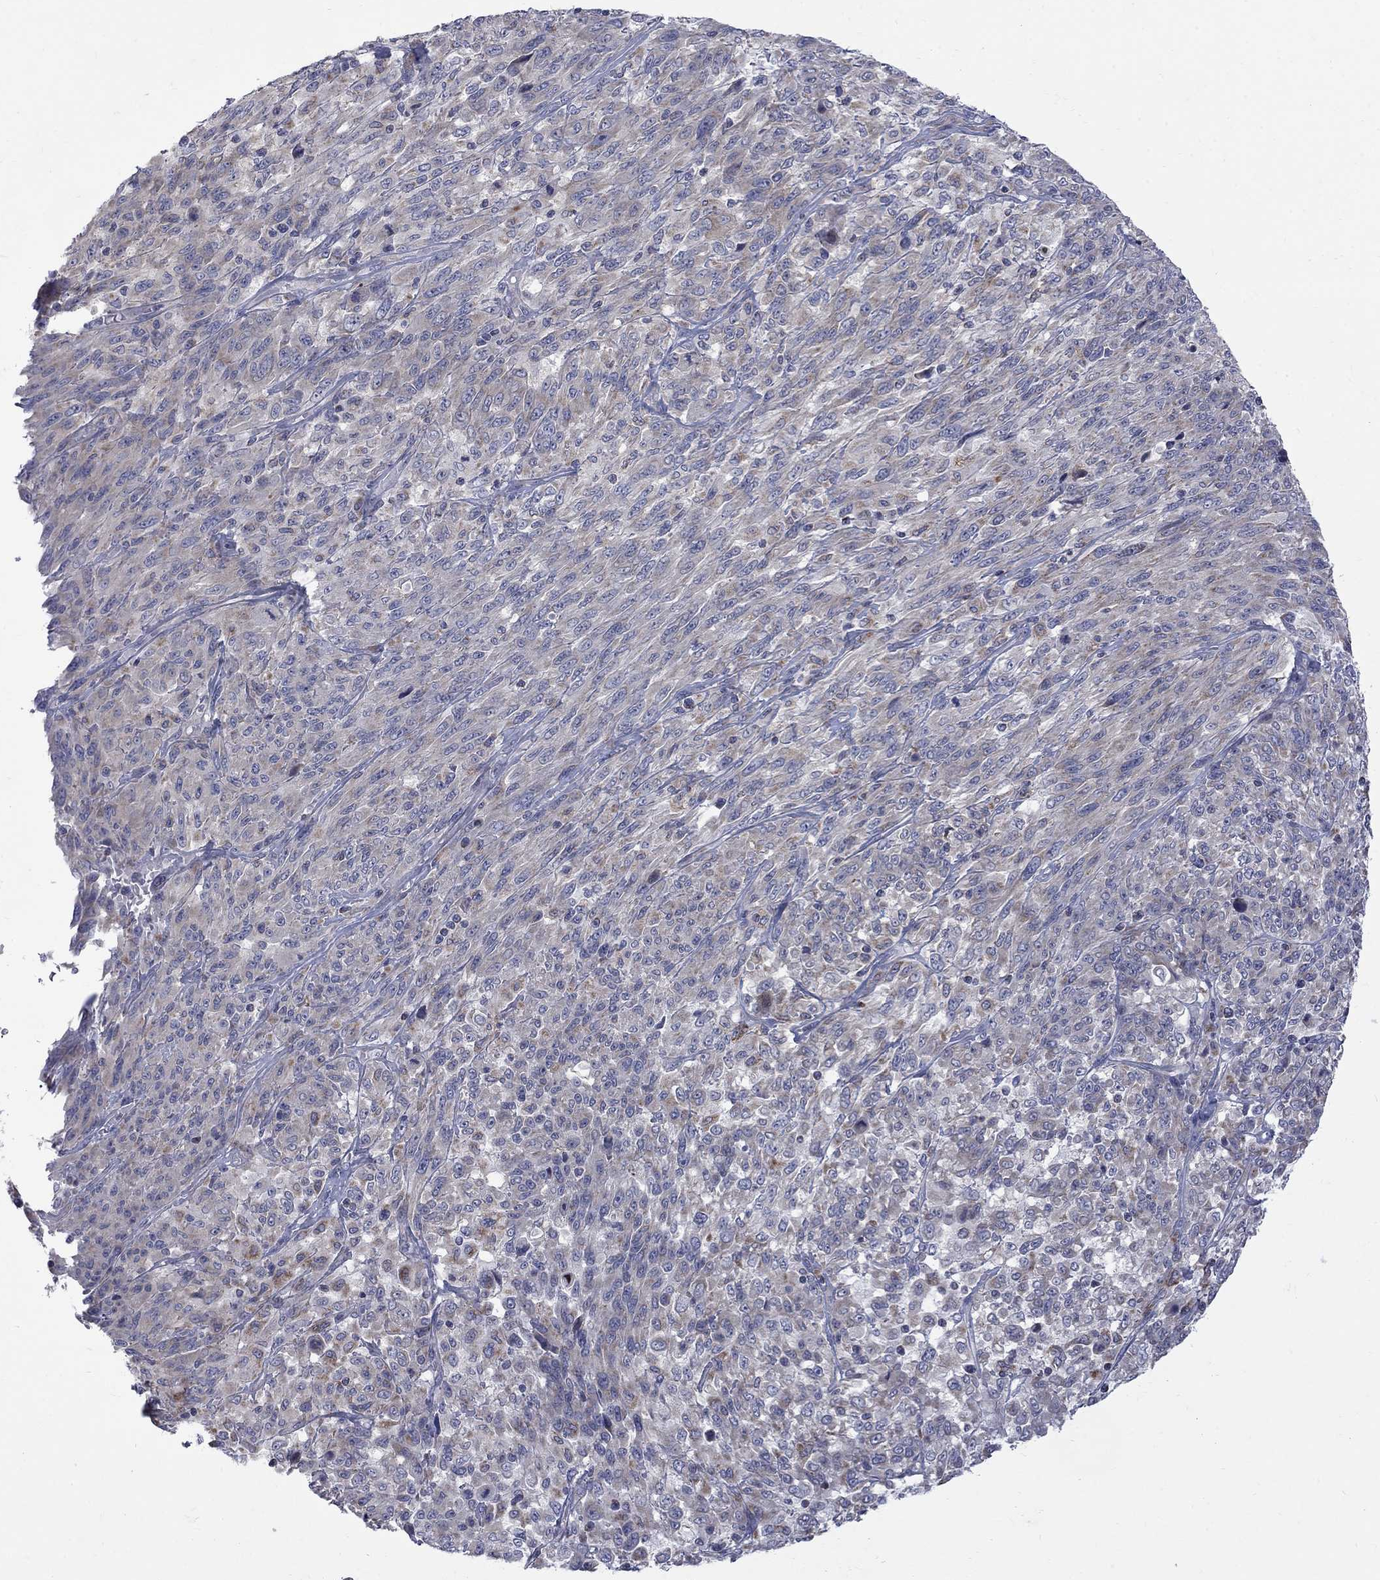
{"staining": {"intensity": "moderate", "quantity": "<25%", "location": "cytoplasmic/membranous"}, "tissue": "melanoma", "cell_type": "Tumor cells", "image_type": "cancer", "snomed": [{"axis": "morphology", "description": "Malignant melanoma, NOS"}, {"axis": "topography", "description": "Skin"}], "caption": "IHC micrograph of malignant melanoma stained for a protein (brown), which demonstrates low levels of moderate cytoplasmic/membranous expression in about <25% of tumor cells.", "gene": "SH2B1", "patient": {"sex": "female", "age": 91}}